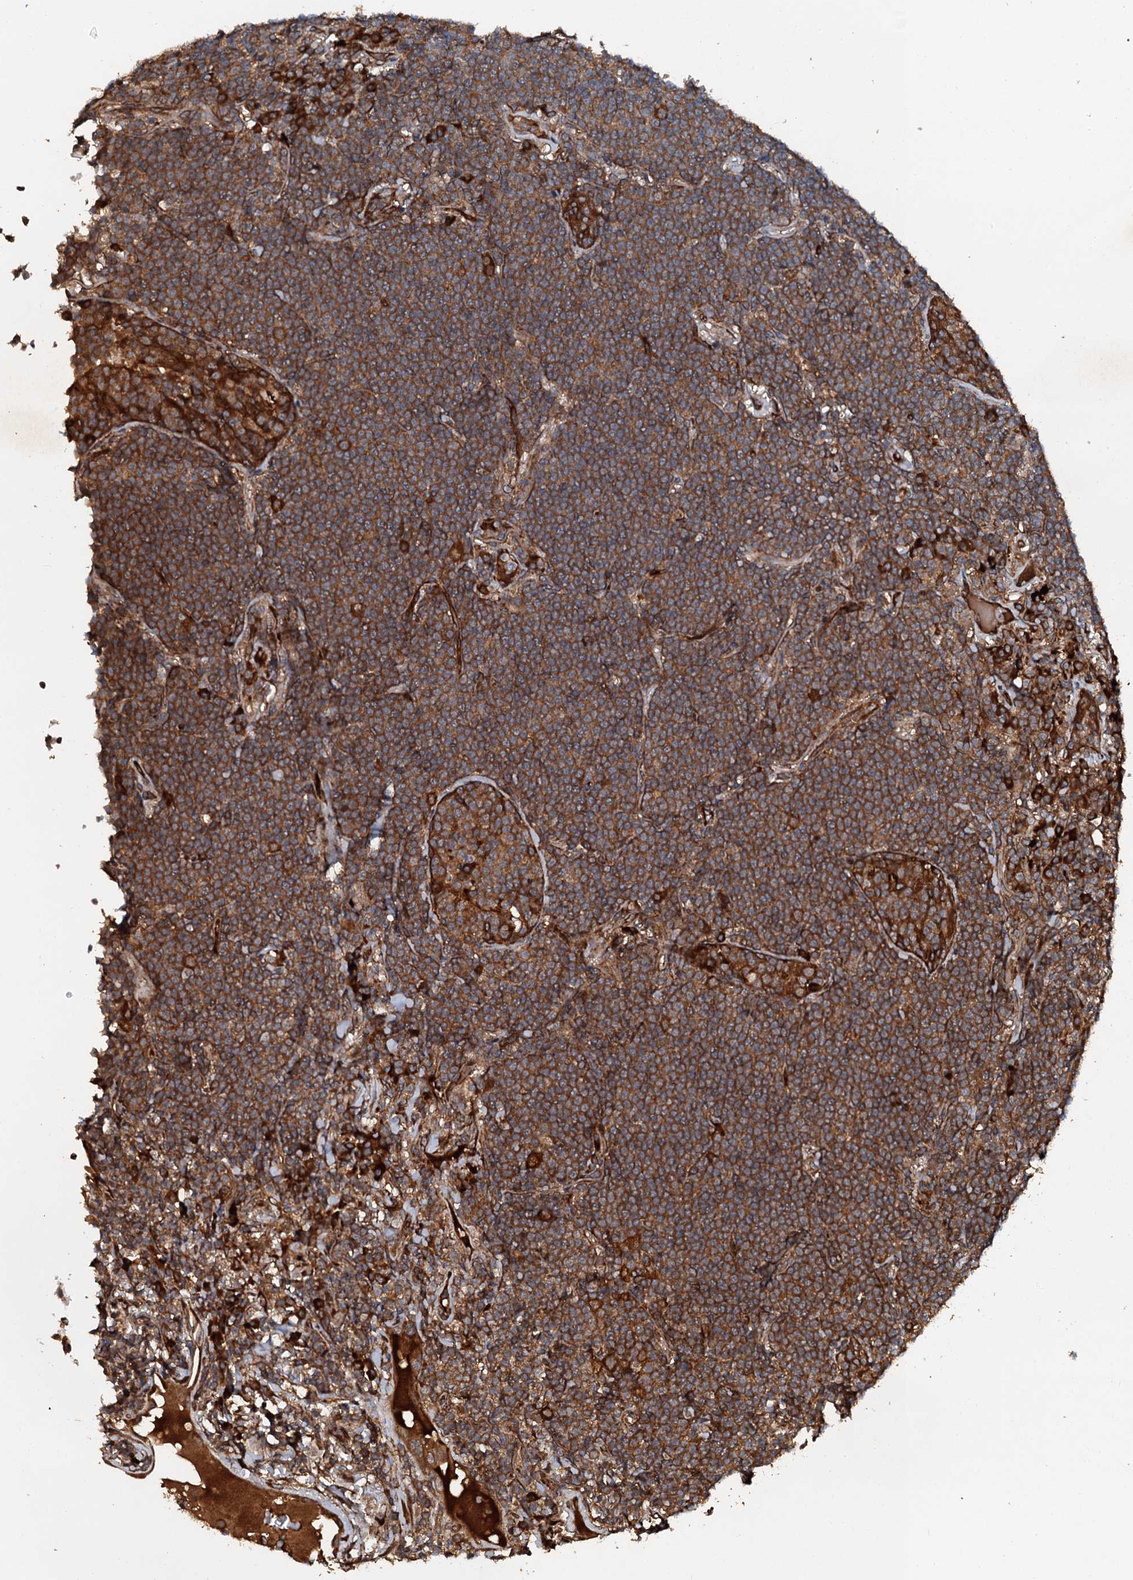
{"staining": {"intensity": "moderate", "quantity": ">75%", "location": "cytoplasmic/membranous"}, "tissue": "lymphoma", "cell_type": "Tumor cells", "image_type": "cancer", "snomed": [{"axis": "morphology", "description": "Malignant lymphoma, non-Hodgkin's type, Low grade"}, {"axis": "topography", "description": "Lung"}], "caption": "Protein staining by immunohistochemistry (IHC) displays moderate cytoplasmic/membranous positivity in approximately >75% of tumor cells in malignant lymphoma, non-Hodgkin's type (low-grade).", "gene": "FLYWCH1", "patient": {"sex": "female", "age": 71}}